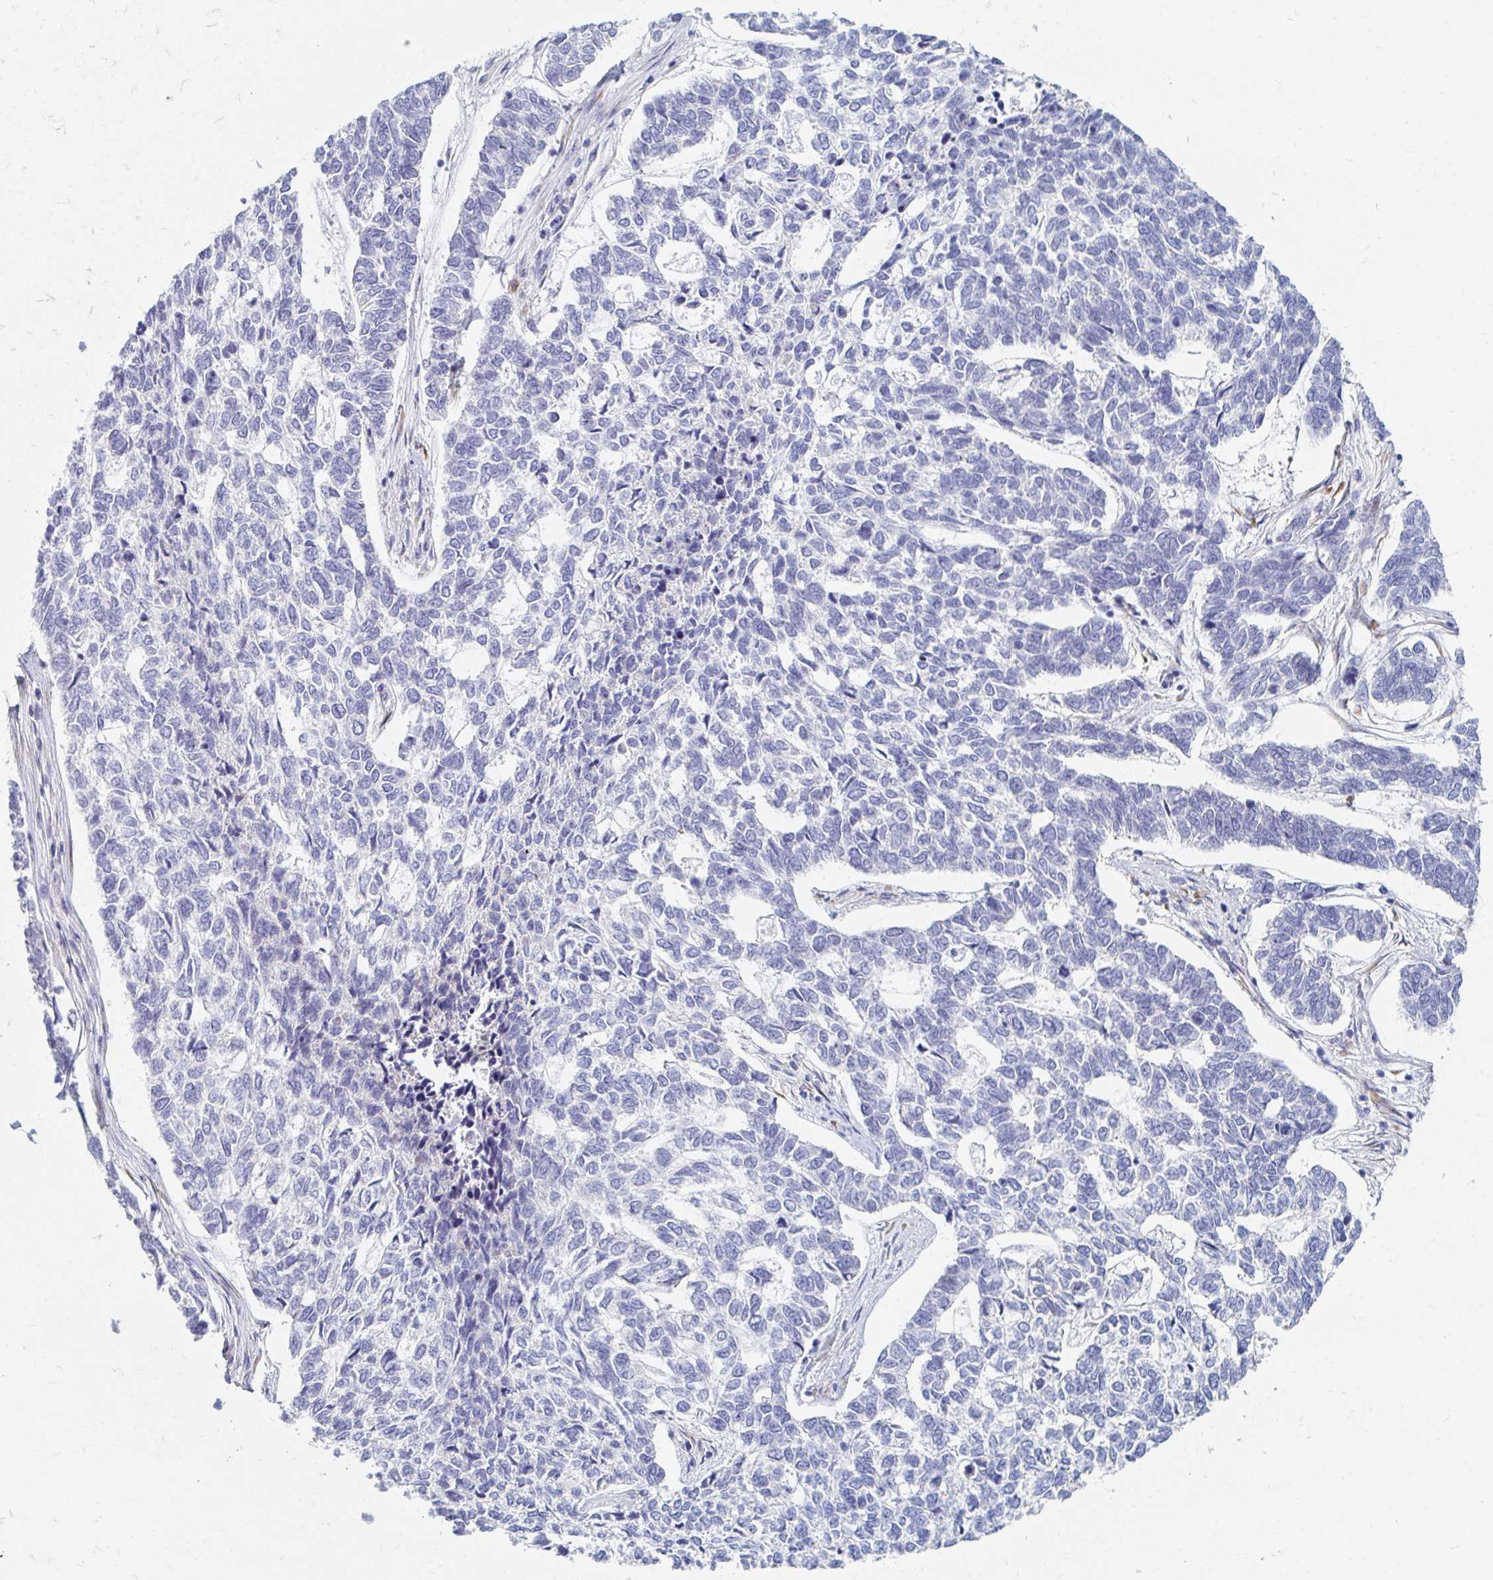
{"staining": {"intensity": "negative", "quantity": "none", "location": "none"}, "tissue": "skin cancer", "cell_type": "Tumor cells", "image_type": "cancer", "snomed": [{"axis": "morphology", "description": "Basal cell carcinoma"}, {"axis": "topography", "description": "Skin"}], "caption": "This micrograph is of skin cancer (basal cell carcinoma) stained with IHC to label a protein in brown with the nuclei are counter-stained blue. There is no positivity in tumor cells.", "gene": "MYLK2", "patient": {"sex": "female", "age": 65}}